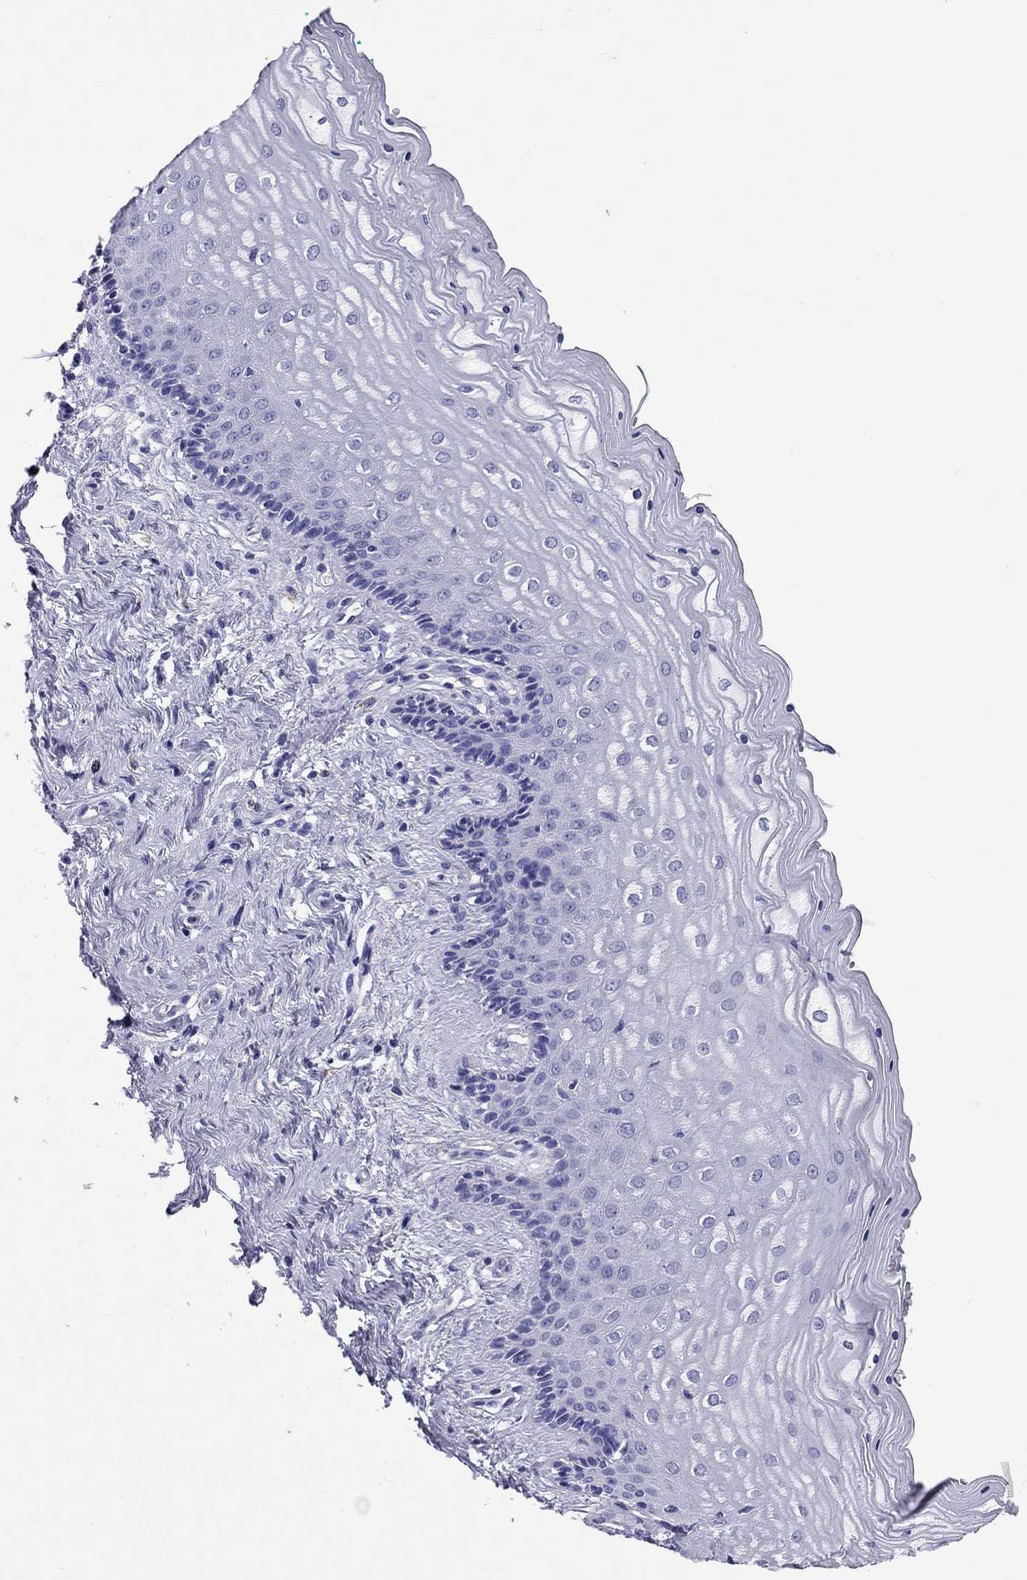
{"staining": {"intensity": "negative", "quantity": "none", "location": "none"}, "tissue": "vagina", "cell_type": "Squamous epithelial cells", "image_type": "normal", "snomed": [{"axis": "morphology", "description": "Normal tissue, NOS"}, {"axis": "topography", "description": "Vagina"}], "caption": "Human vagina stained for a protein using immunohistochemistry displays no expression in squamous epithelial cells.", "gene": "CALHM1", "patient": {"sex": "female", "age": 45}}